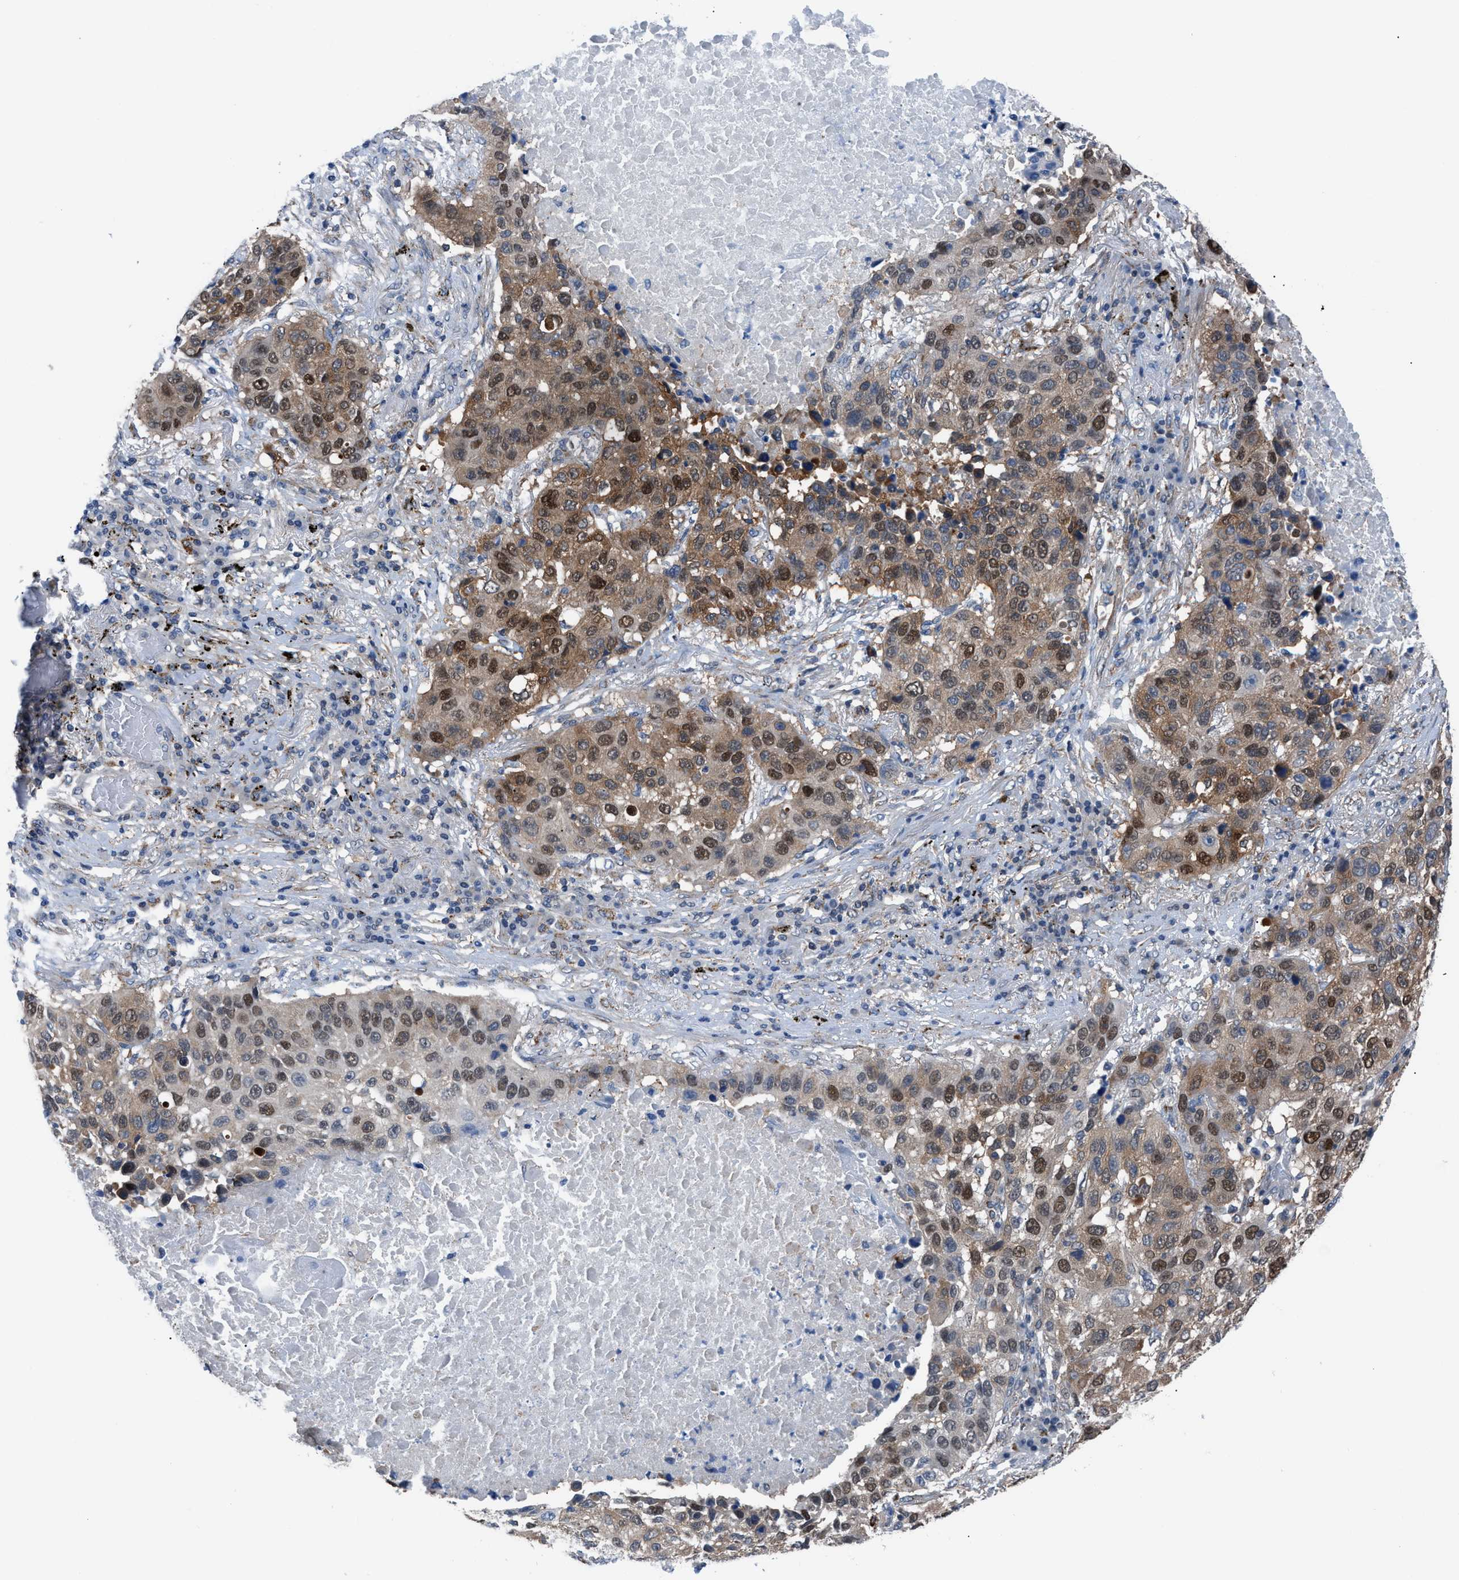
{"staining": {"intensity": "moderate", "quantity": ">75%", "location": "cytoplasmic/membranous,nuclear"}, "tissue": "lung cancer", "cell_type": "Tumor cells", "image_type": "cancer", "snomed": [{"axis": "morphology", "description": "Squamous cell carcinoma, NOS"}, {"axis": "topography", "description": "Lung"}], "caption": "Immunohistochemistry (DAB) staining of human squamous cell carcinoma (lung) reveals moderate cytoplasmic/membranous and nuclear protein staining in approximately >75% of tumor cells. The protein is stained brown, and the nuclei are stained in blue (DAB IHC with brightfield microscopy, high magnification).", "gene": "TMEM45B", "patient": {"sex": "male", "age": 57}}